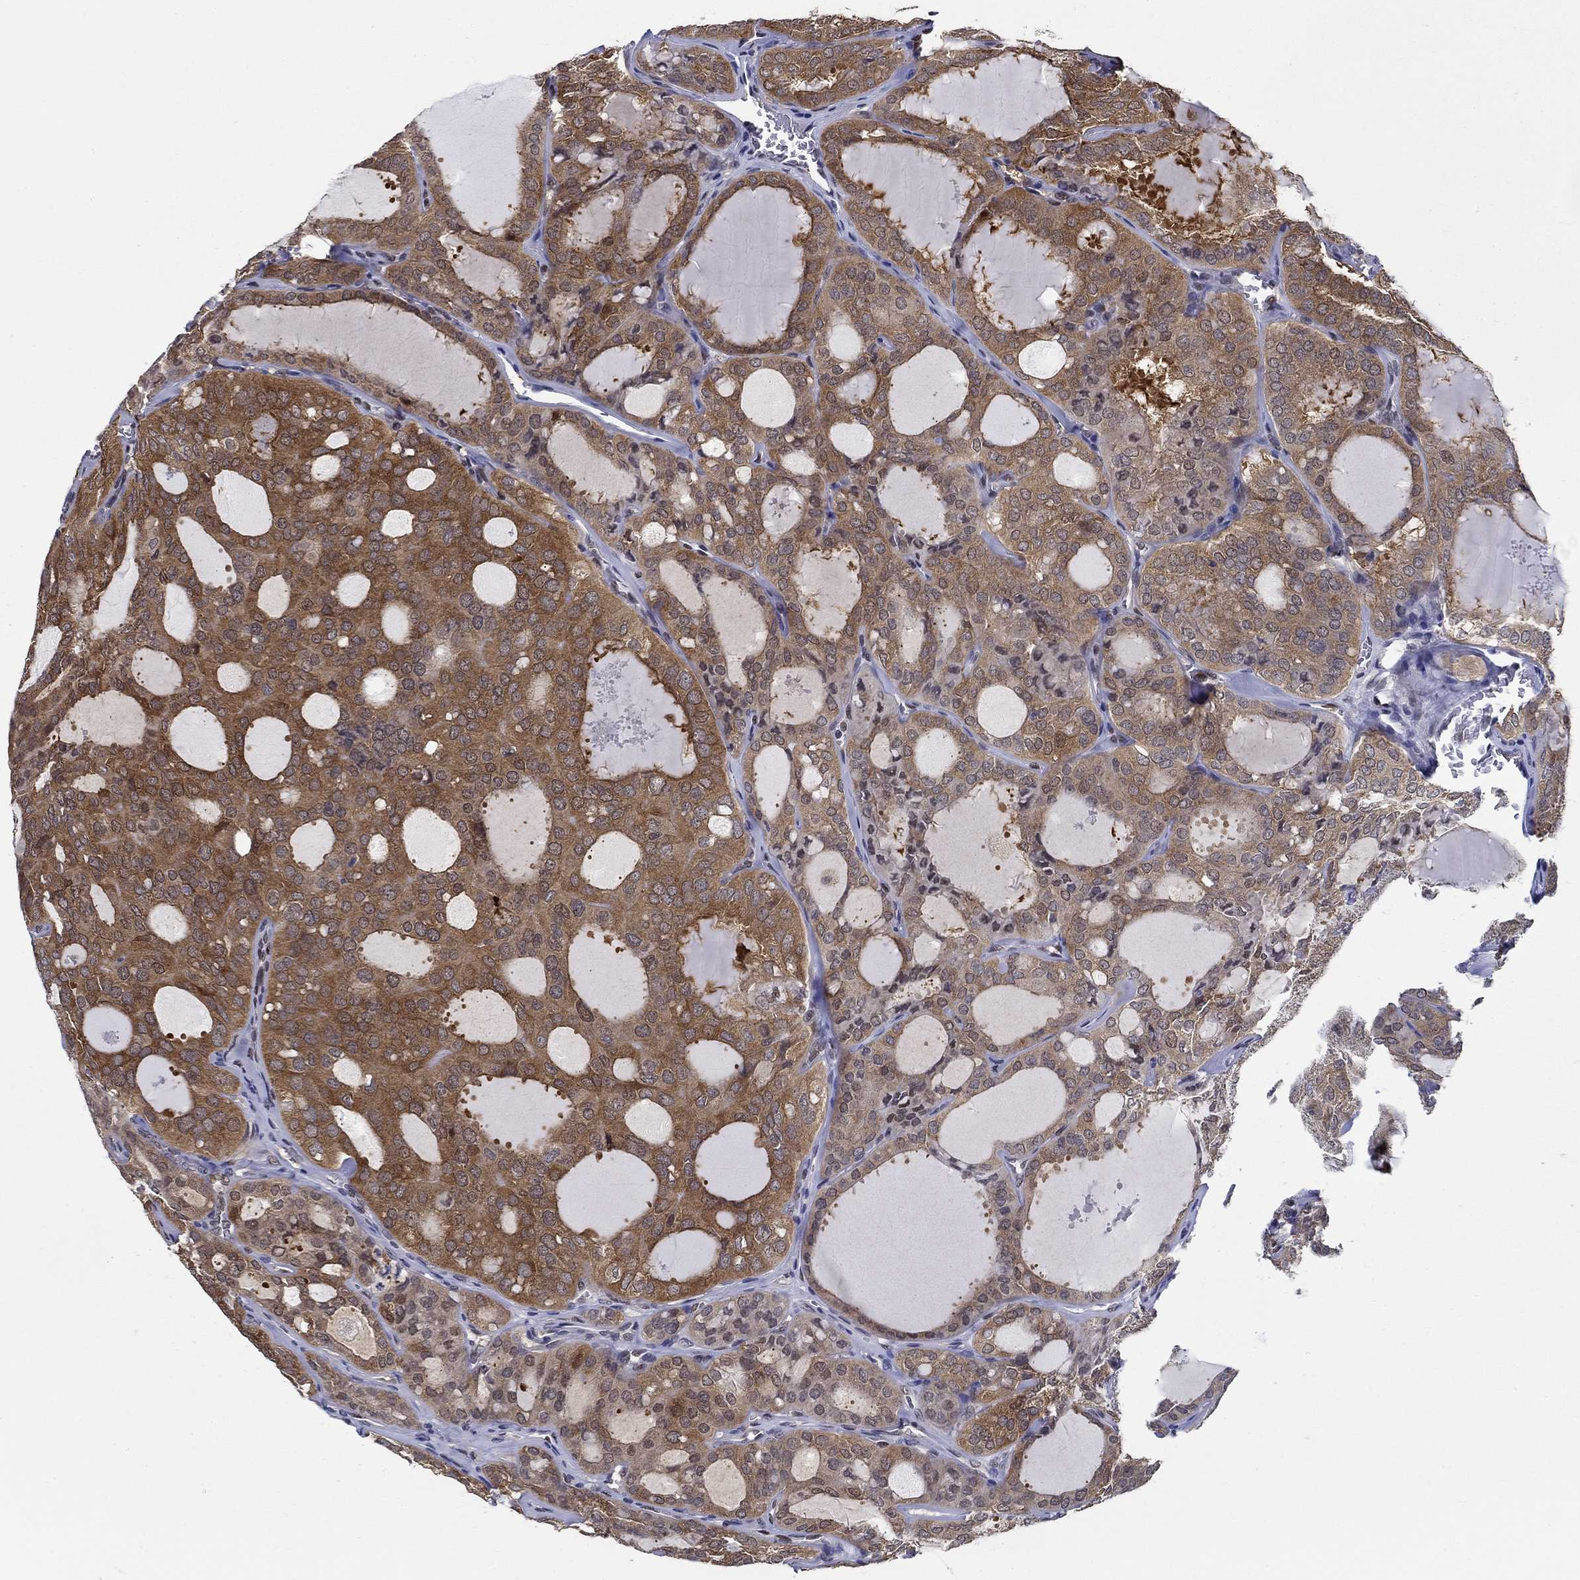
{"staining": {"intensity": "moderate", "quantity": ">75%", "location": "cytoplasmic/membranous"}, "tissue": "thyroid cancer", "cell_type": "Tumor cells", "image_type": "cancer", "snomed": [{"axis": "morphology", "description": "Follicular adenoma carcinoma, NOS"}, {"axis": "topography", "description": "Thyroid gland"}], "caption": "Thyroid cancer (follicular adenoma carcinoma) stained with a brown dye reveals moderate cytoplasmic/membranous positive positivity in about >75% of tumor cells.", "gene": "ZNF594", "patient": {"sex": "male", "age": 75}}